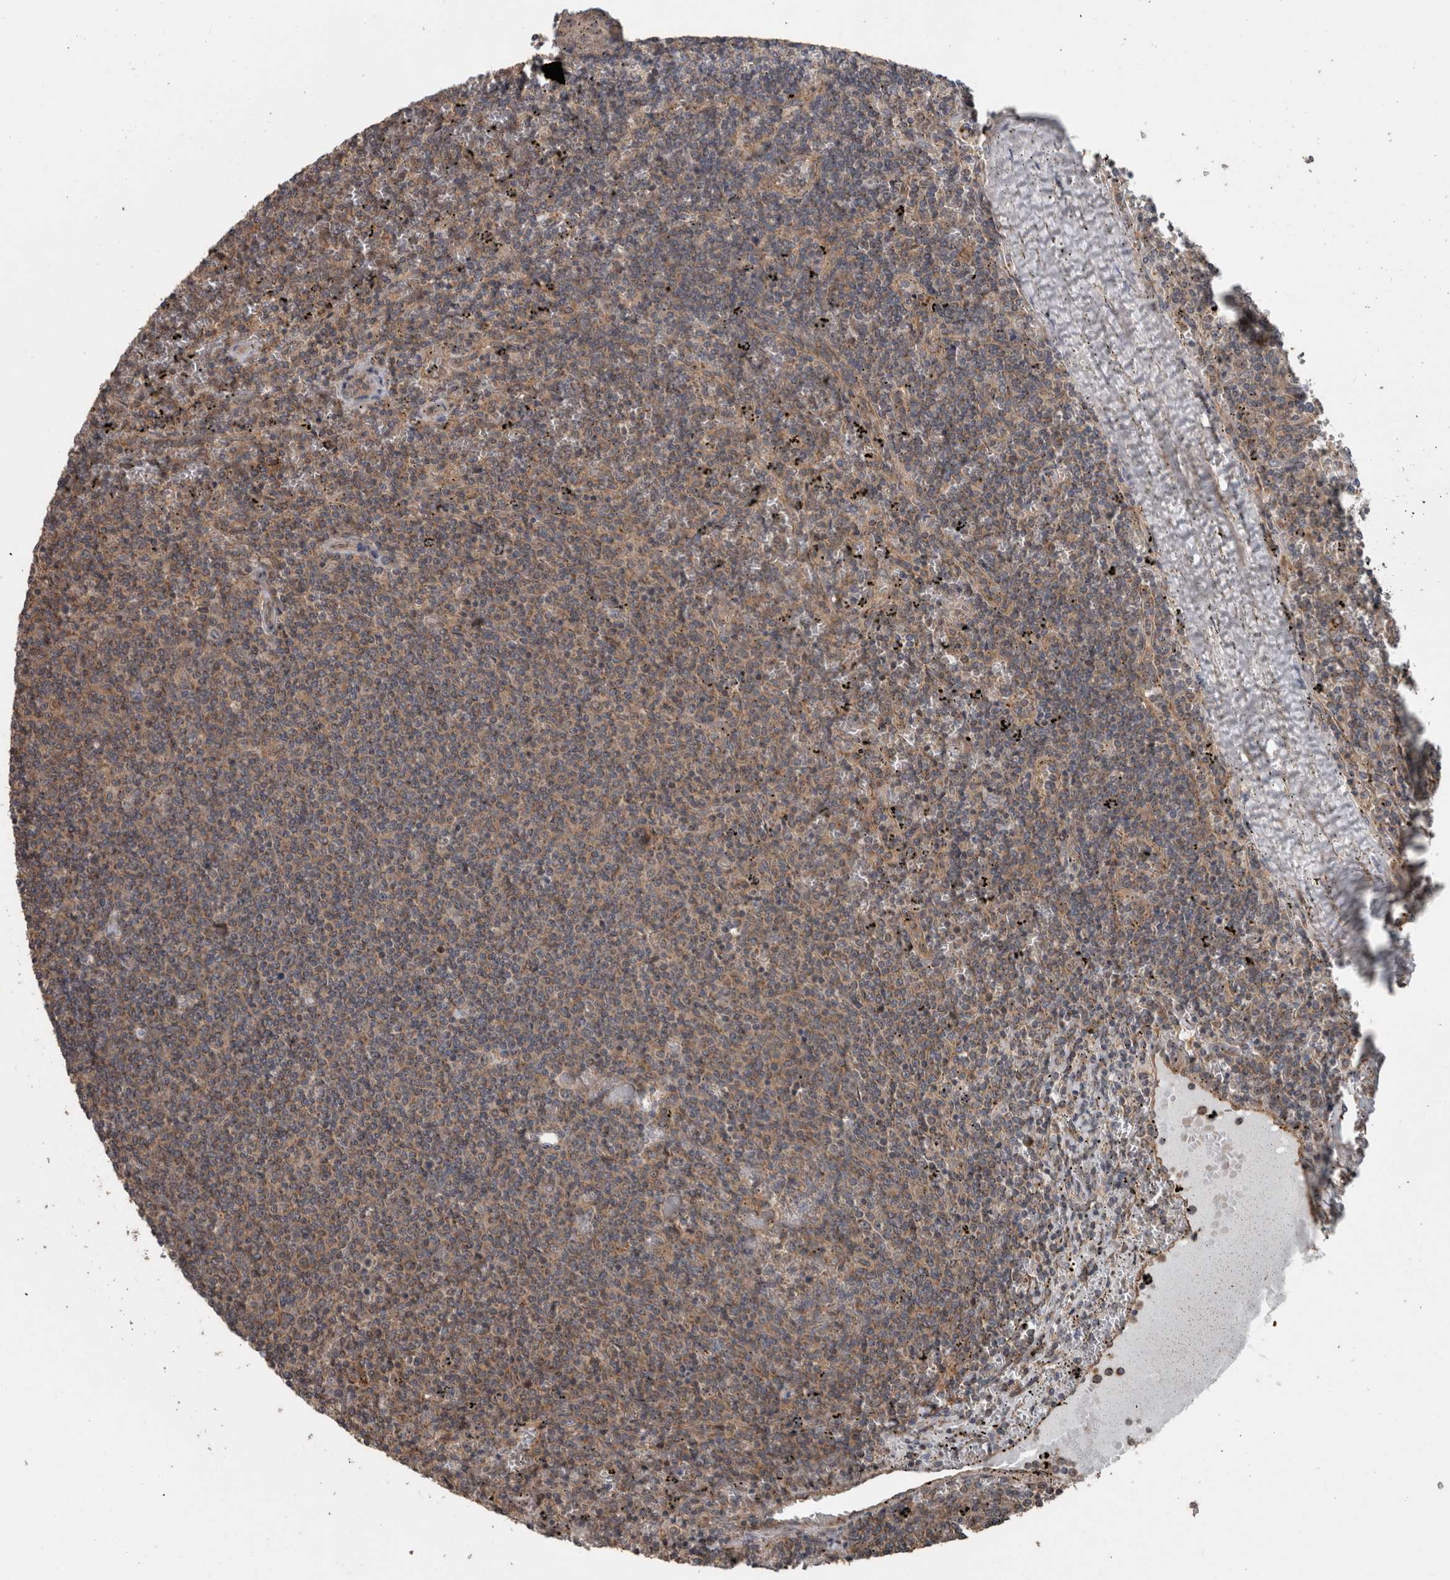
{"staining": {"intensity": "weak", "quantity": ">75%", "location": "cytoplasmic/membranous"}, "tissue": "lymphoma", "cell_type": "Tumor cells", "image_type": "cancer", "snomed": [{"axis": "morphology", "description": "Malignant lymphoma, non-Hodgkin's type, Low grade"}, {"axis": "topography", "description": "Spleen"}], "caption": "Malignant lymphoma, non-Hodgkin's type (low-grade) stained with DAB IHC exhibits low levels of weak cytoplasmic/membranous staining in about >75% of tumor cells.", "gene": "RIOK3", "patient": {"sex": "female", "age": 50}}